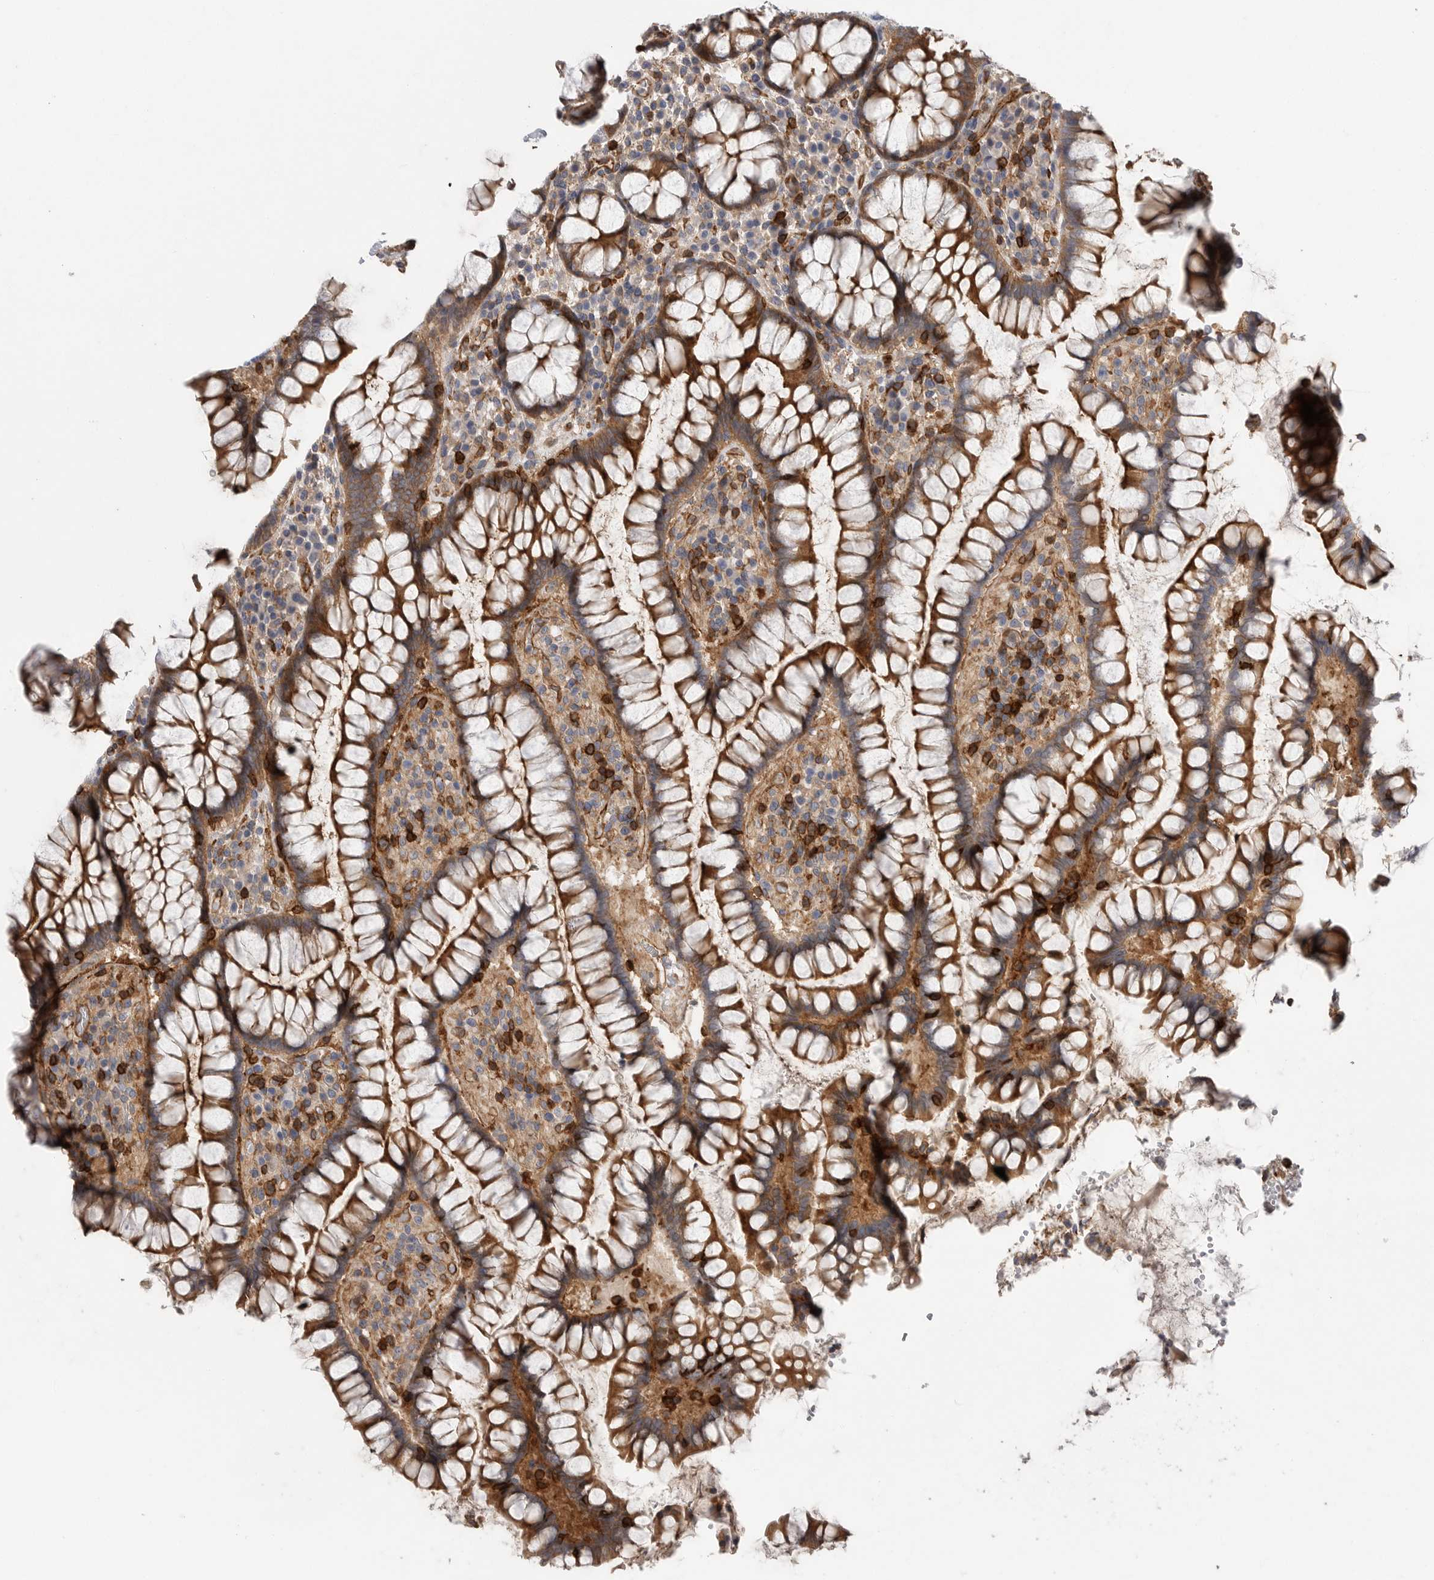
{"staining": {"intensity": "moderate", "quantity": ">75%", "location": "cytoplasmic/membranous"}, "tissue": "colon", "cell_type": "Endothelial cells", "image_type": "normal", "snomed": [{"axis": "morphology", "description": "Normal tissue, NOS"}, {"axis": "topography", "description": "Colon"}], "caption": "Immunohistochemistry of benign colon demonstrates medium levels of moderate cytoplasmic/membranous staining in approximately >75% of endothelial cells. The protein of interest is stained brown, and the nuclei are stained in blue (DAB IHC with brightfield microscopy, high magnification).", "gene": "PRKCH", "patient": {"sex": "female", "age": 79}}